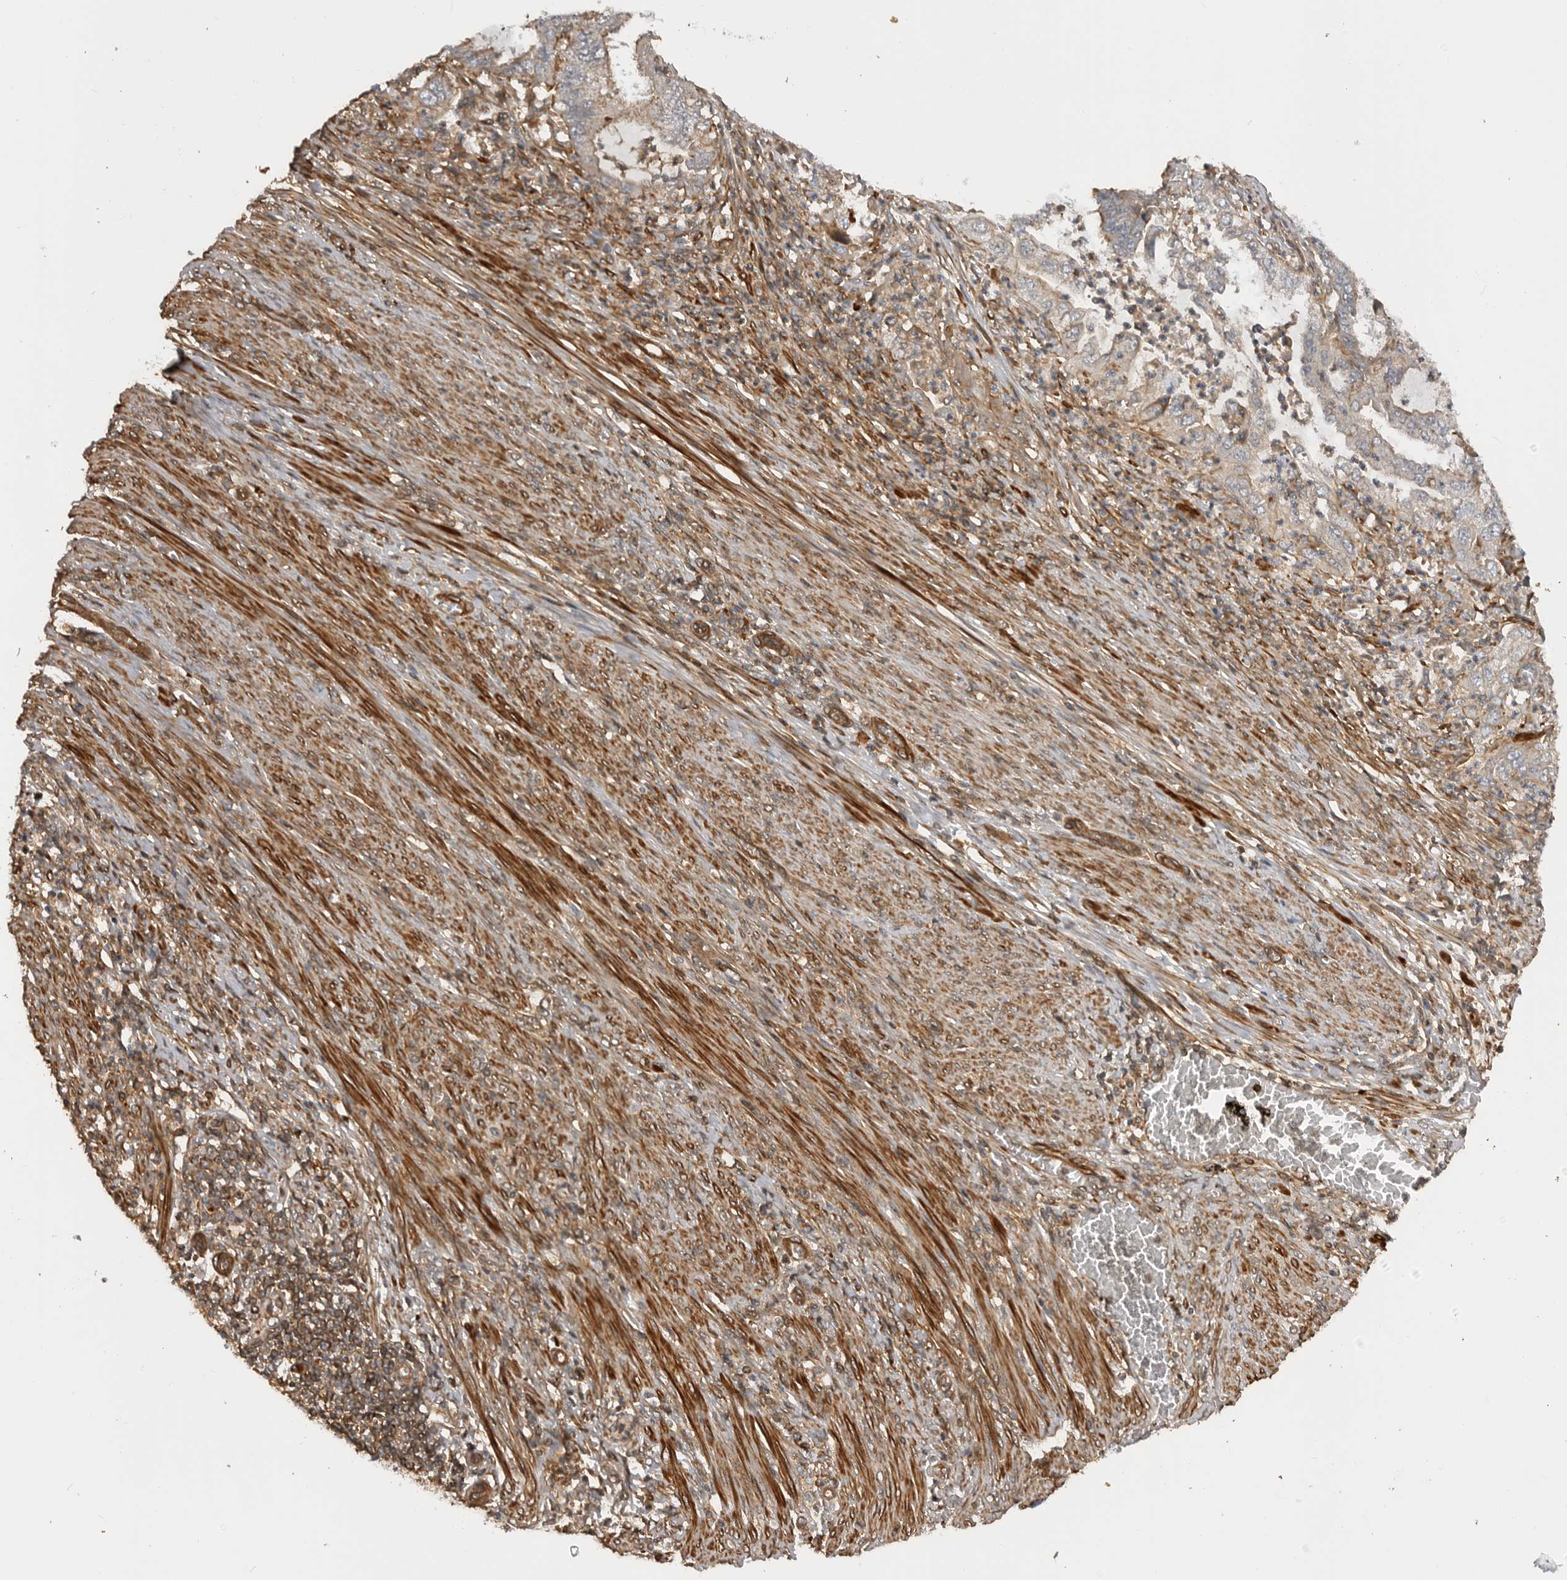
{"staining": {"intensity": "weak", "quantity": "<25%", "location": "cytoplasmic/membranous"}, "tissue": "endometrial cancer", "cell_type": "Tumor cells", "image_type": "cancer", "snomed": [{"axis": "morphology", "description": "Adenocarcinoma, NOS"}, {"axis": "topography", "description": "Endometrium"}], "caption": "The image reveals no significant positivity in tumor cells of endometrial cancer (adenocarcinoma). (DAB immunohistochemistry visualized using brightfield microscopy, high magnification).", "gene": "TRIM56", "patient": {"sex": "female", "age": 49}}